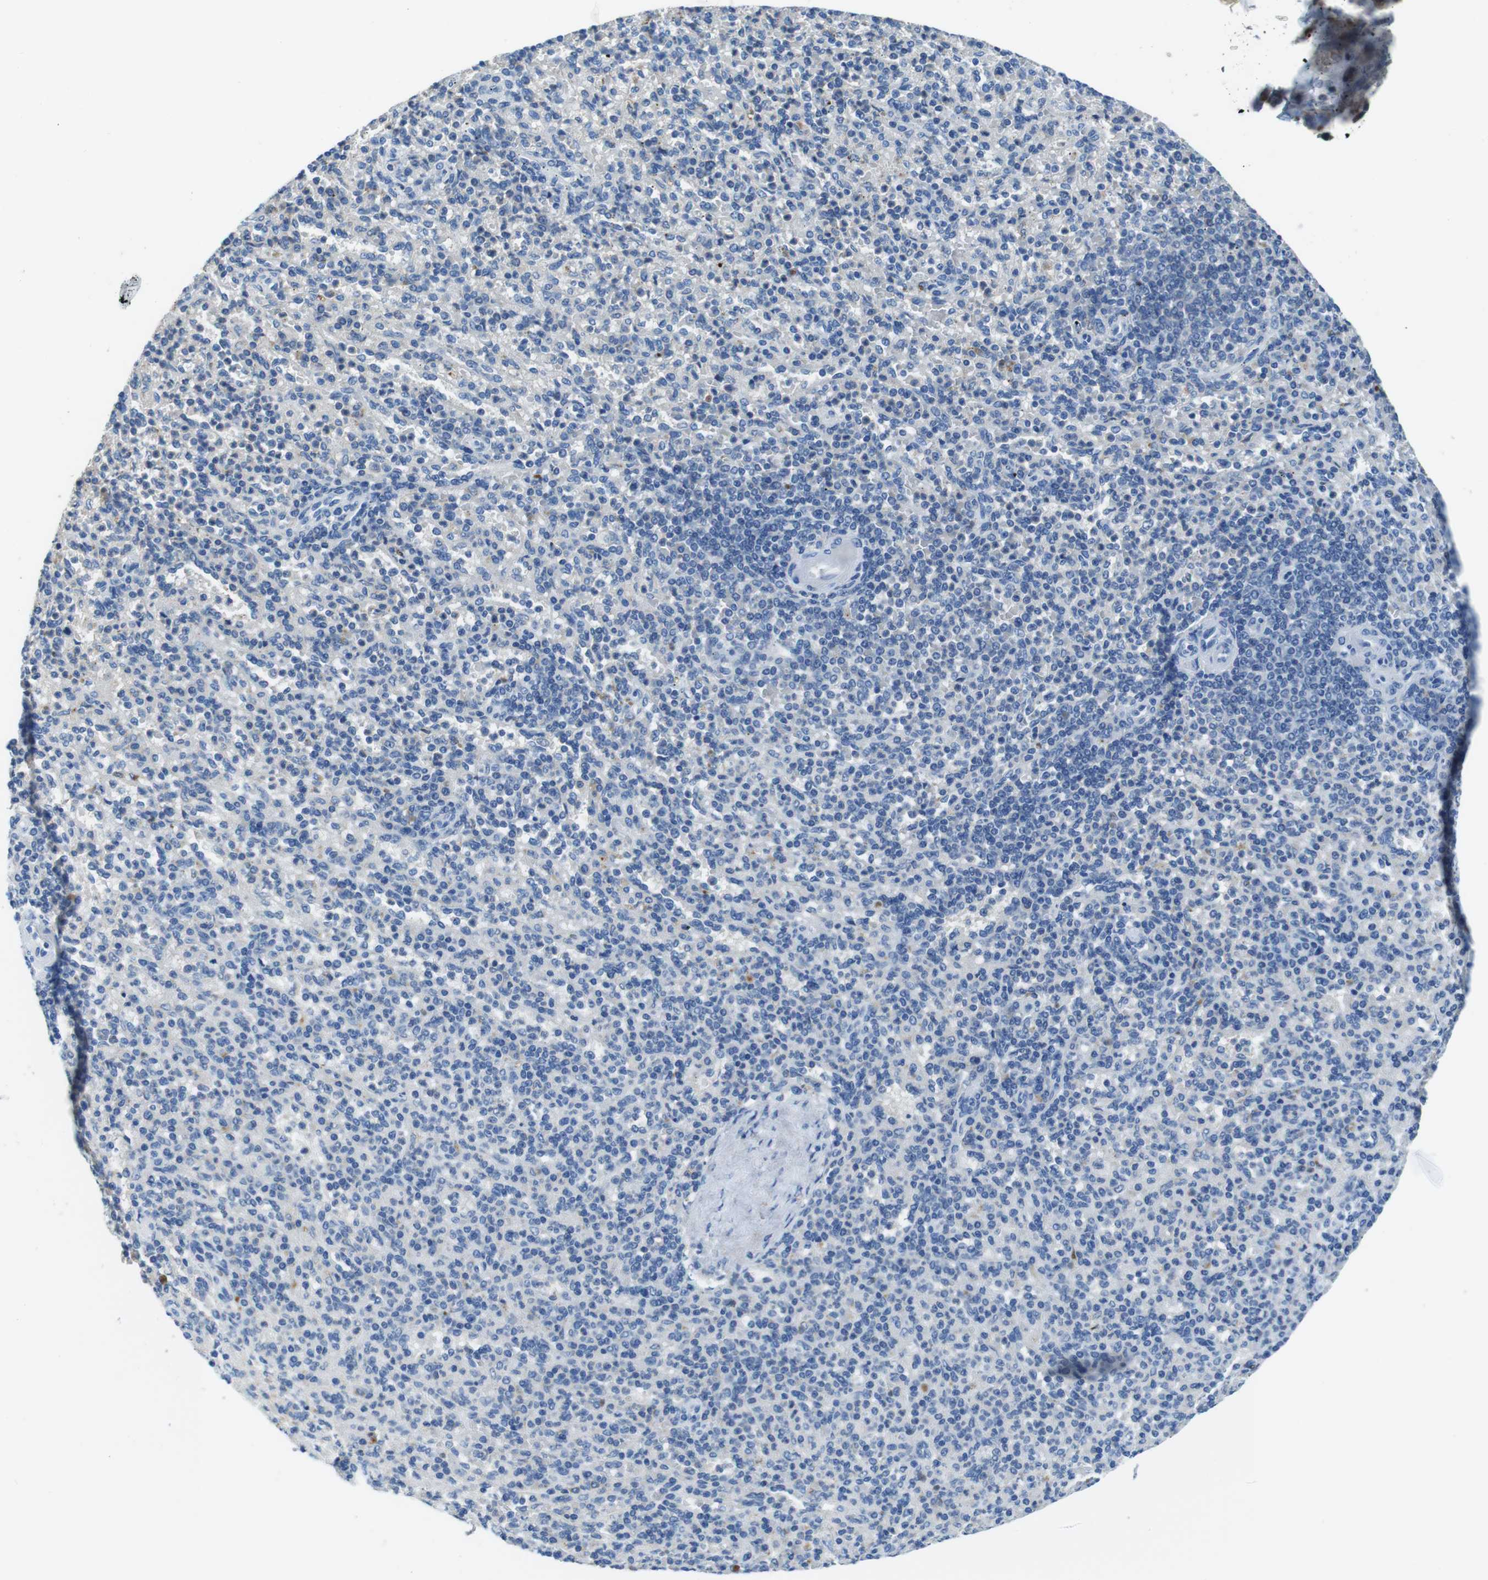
{"staining": {"intensity": "negative", "quantity": "none", "location": "none"}, "tissue": "spleen", "cell_type": "Cells in red pulp", "image_type": "normal", "snomed": [{"axis": "morphology", "description": "Normal tissue, NOS"}, {"axis": "topography", "description": "Spleen"}], "caption": "DAB immunohistochemical staining of benign spleen displays no significant expression in cells in red pulp.", "gene": "TMPRSS15", "patient": {"sex": "female", "age": 74}}